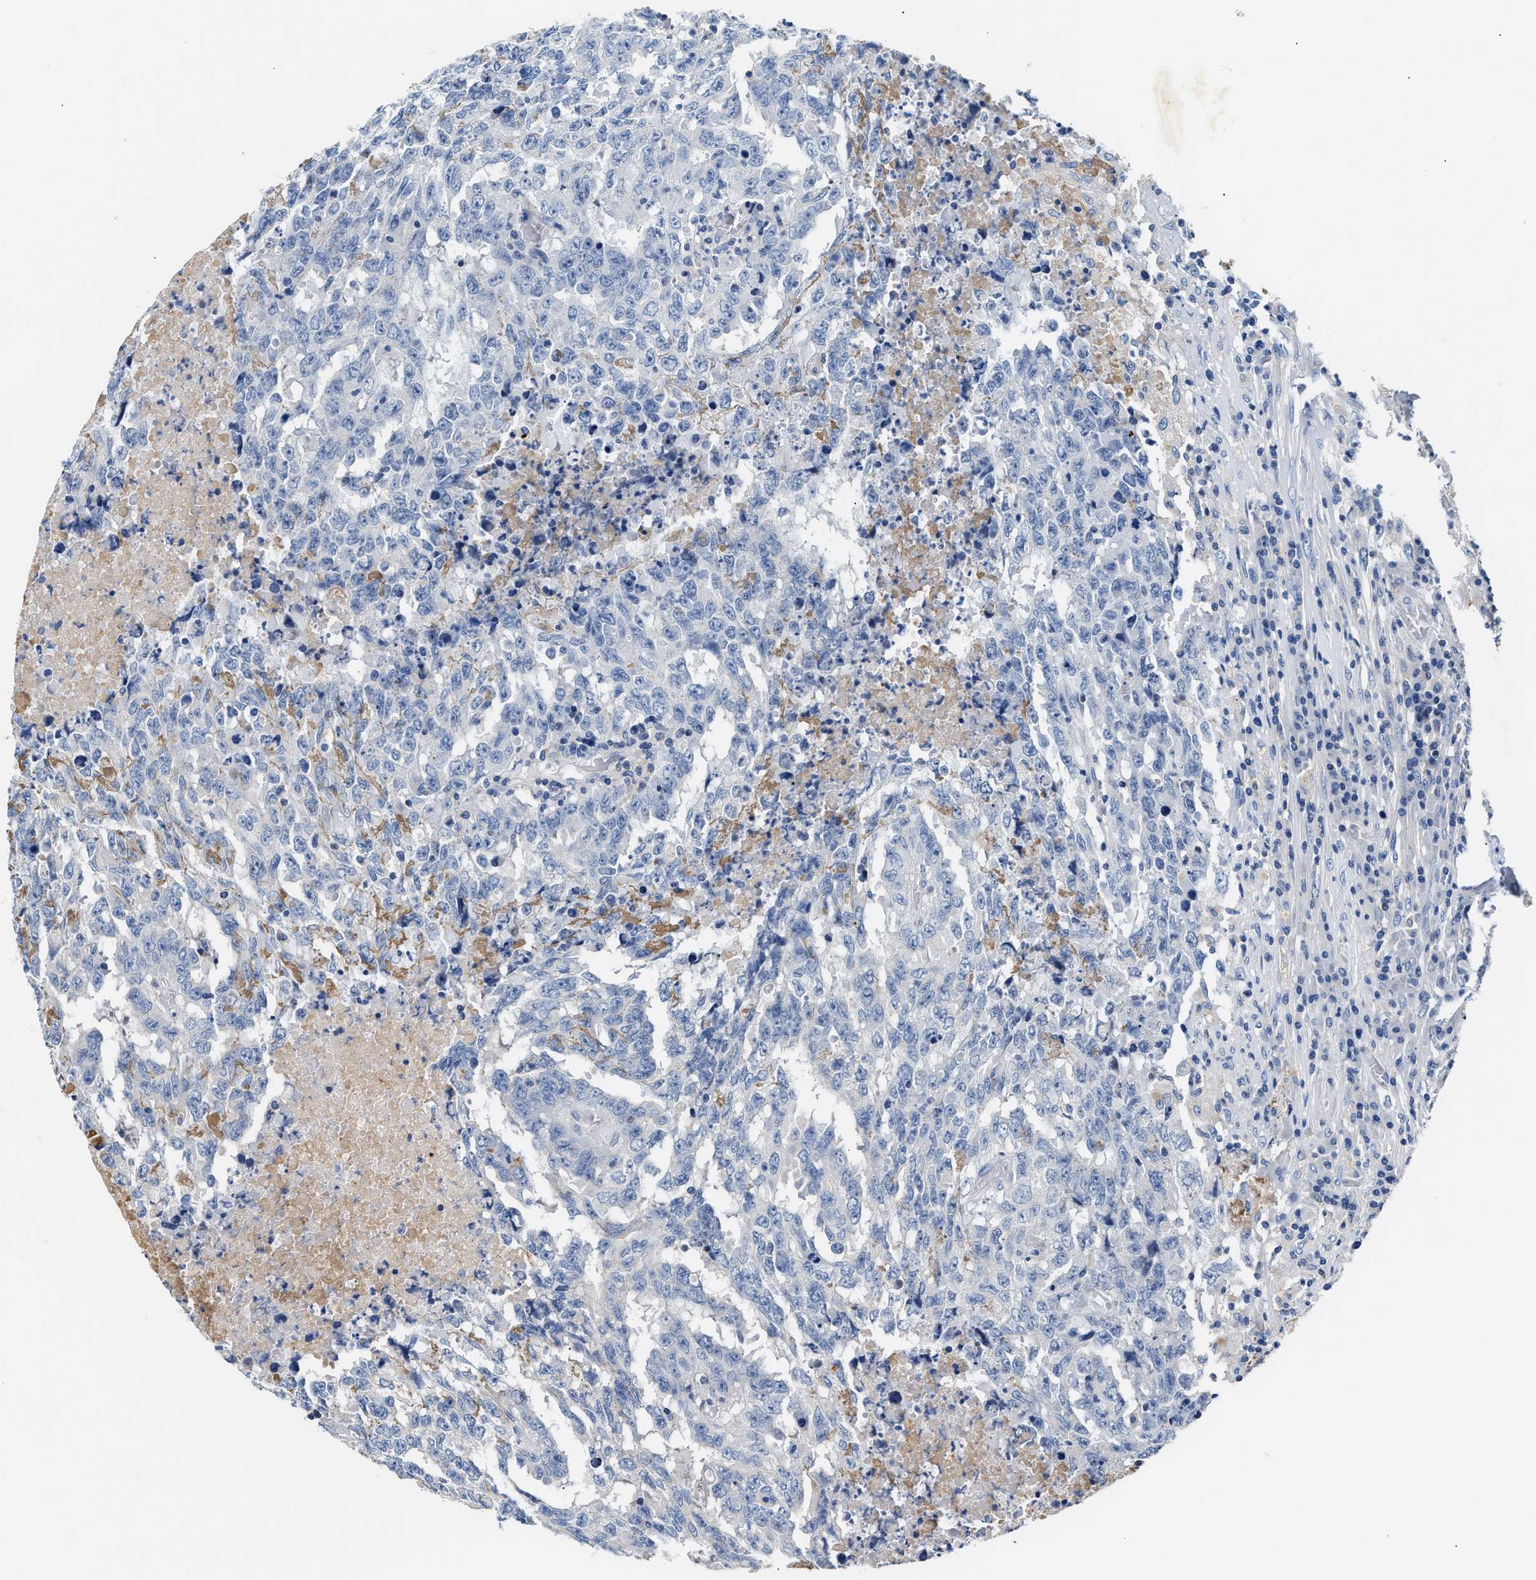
{"staining": {"intensity": "negative", "quantity": "none", "location": "none"}, "tissue": "testis cancer", "cell_type": "Tumor cells", "image_type": "cancer", "snomed": [{"axis": "morphology", "description": "Necrosis, NOS"}, {"axis": "morphology", "description": "Carcinoma, Embryonal, NOS"}, {"axis": "topography", "description": "Testis"}], "caption": "Testis cancer was stained to show a protein in brown. There is no significant staining in tumor cells.", "gene": "TUT7", "patient": {"sex": "male", "age": 19}}